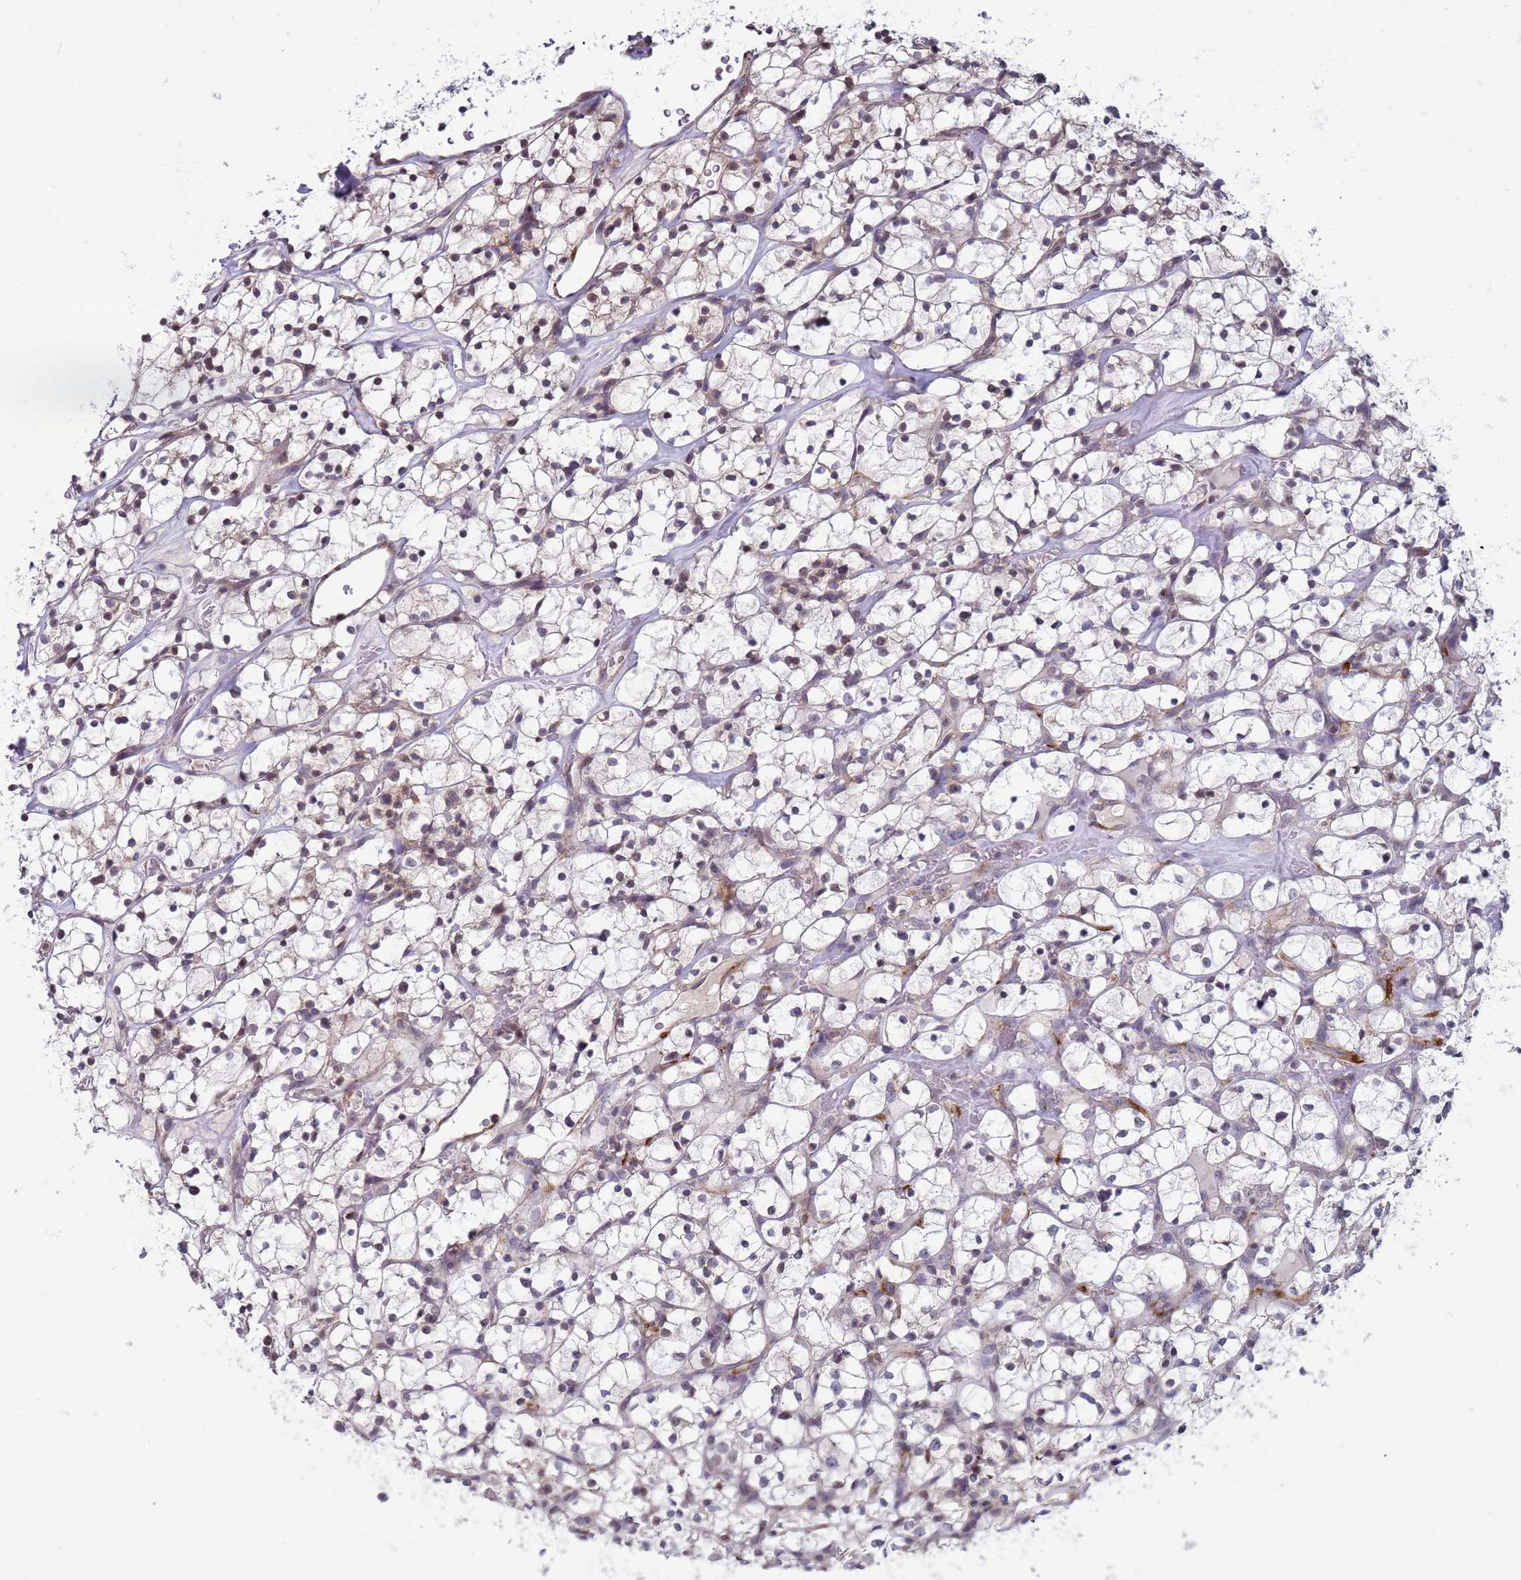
{"staining": {"intensity": "negative", "quantity": "none", "location": "none"}, "tissue": "renal cancer", "cell_type": "Tumor cells", "image_type": "cancer", "snomed": [{"axis": "morphology", "description": "Adenocarcinoma, NOS"}, {"axis": "topography", "description": "Kidney"}], "caption": "Image shows no protein expression in tumor cells of renal adenocarcinoma tissue.", "gene": "SNAPC4", "patient": {"sex": "female", "age": 64}}